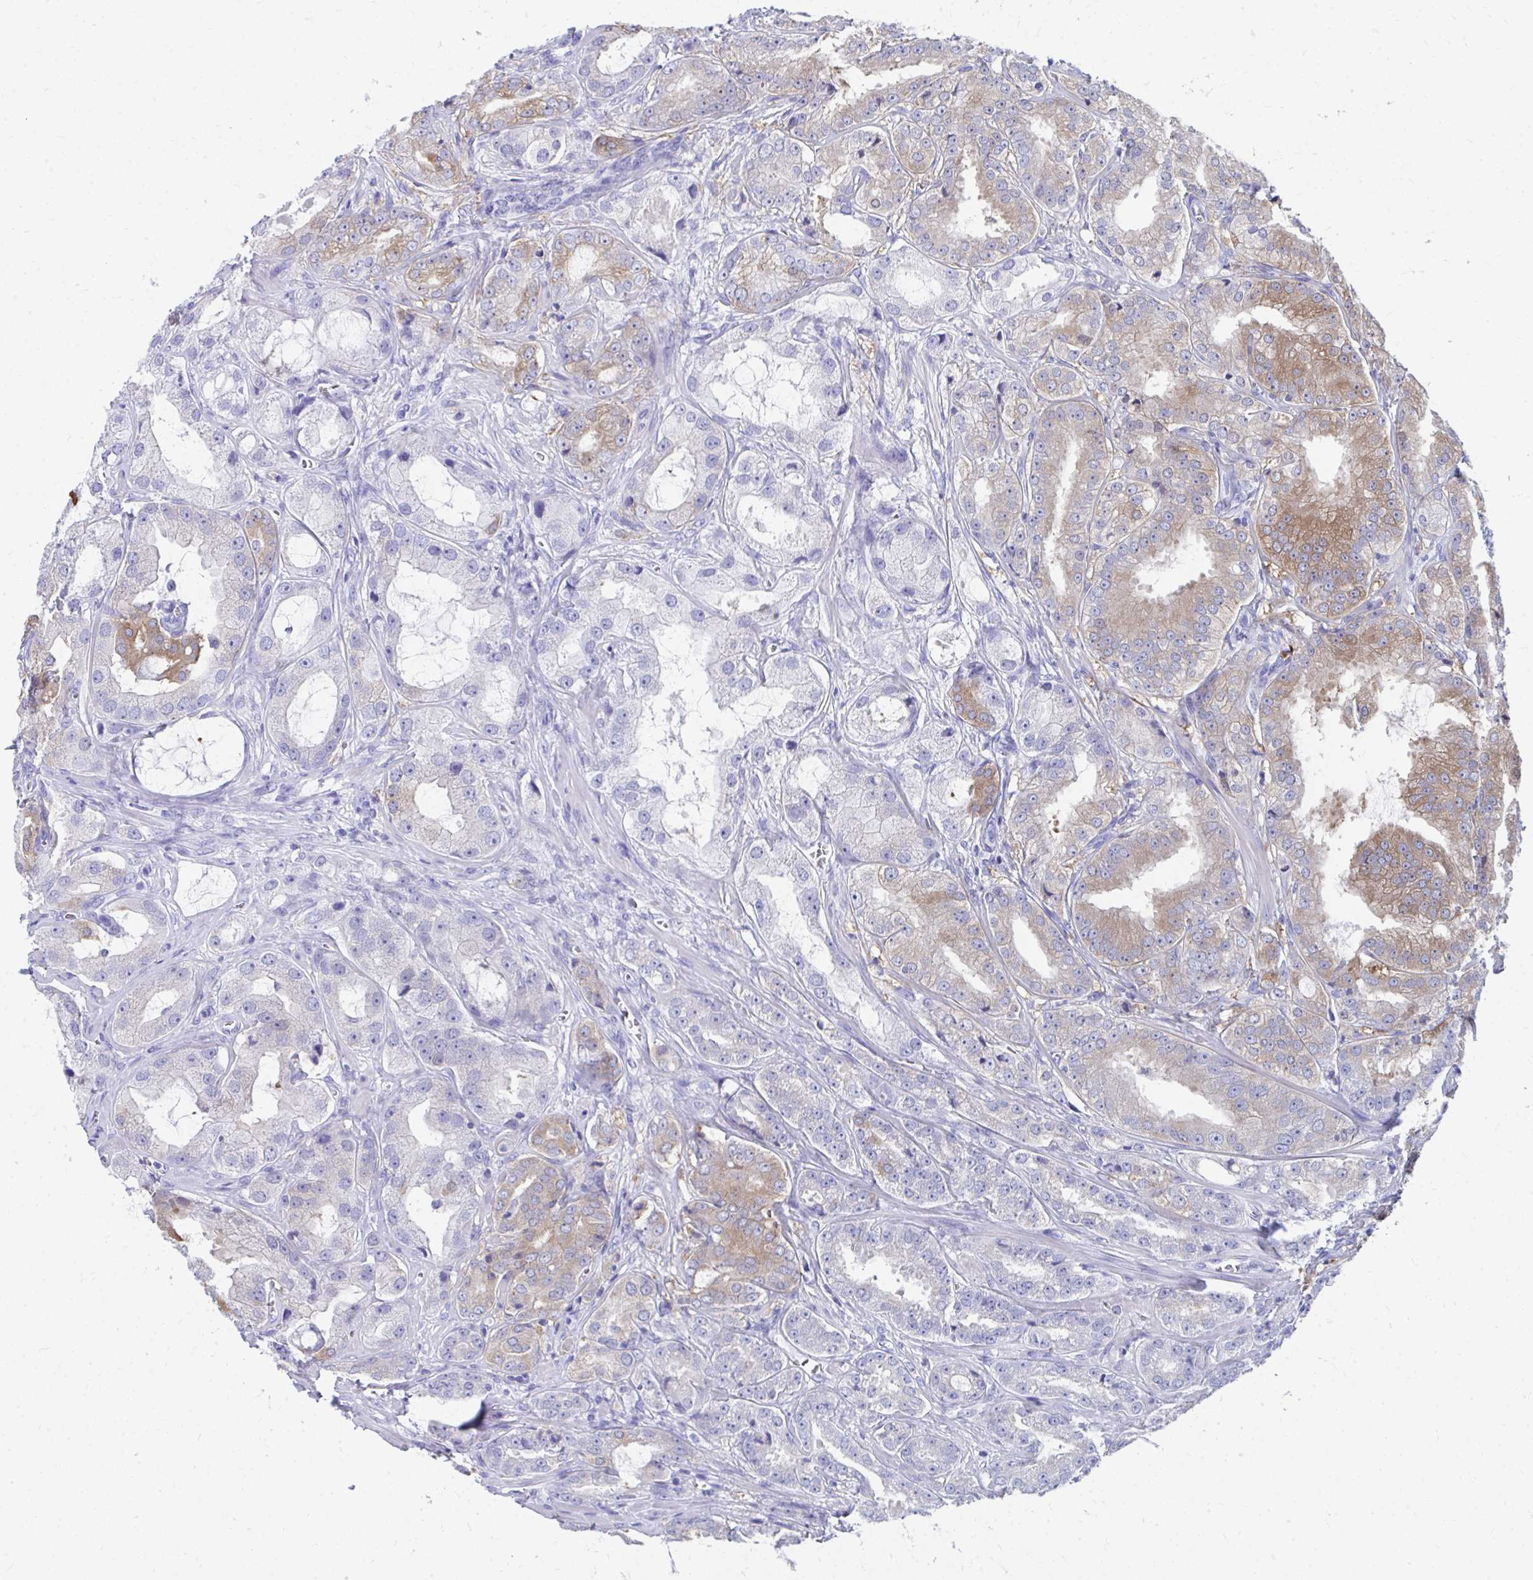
{"staining": {"intensity": "moderate", "quantity": "<25%", "location": "cytoplasmic/membranous"}, "tissue": "prostate cancer", "cell_type": "Tumor cells", "image_type": "cancer", "snomed": [{"axis": "morphology", "description": "Adenocarcinoma, High grade"}, {"axis": "topography", "description": "Prostate"}], "caption": "IHC image of neoplastic tissue: prostate cancer stained using immunohistochemistry exhibits low levels of moderate protein expression localized specifically in the cytoplasmic/membranous of tumor cells, appearing as a cytoplasmic/membranous brown color.", "gene": "HGD", "patient": {"sex": "male", "age": 64}}